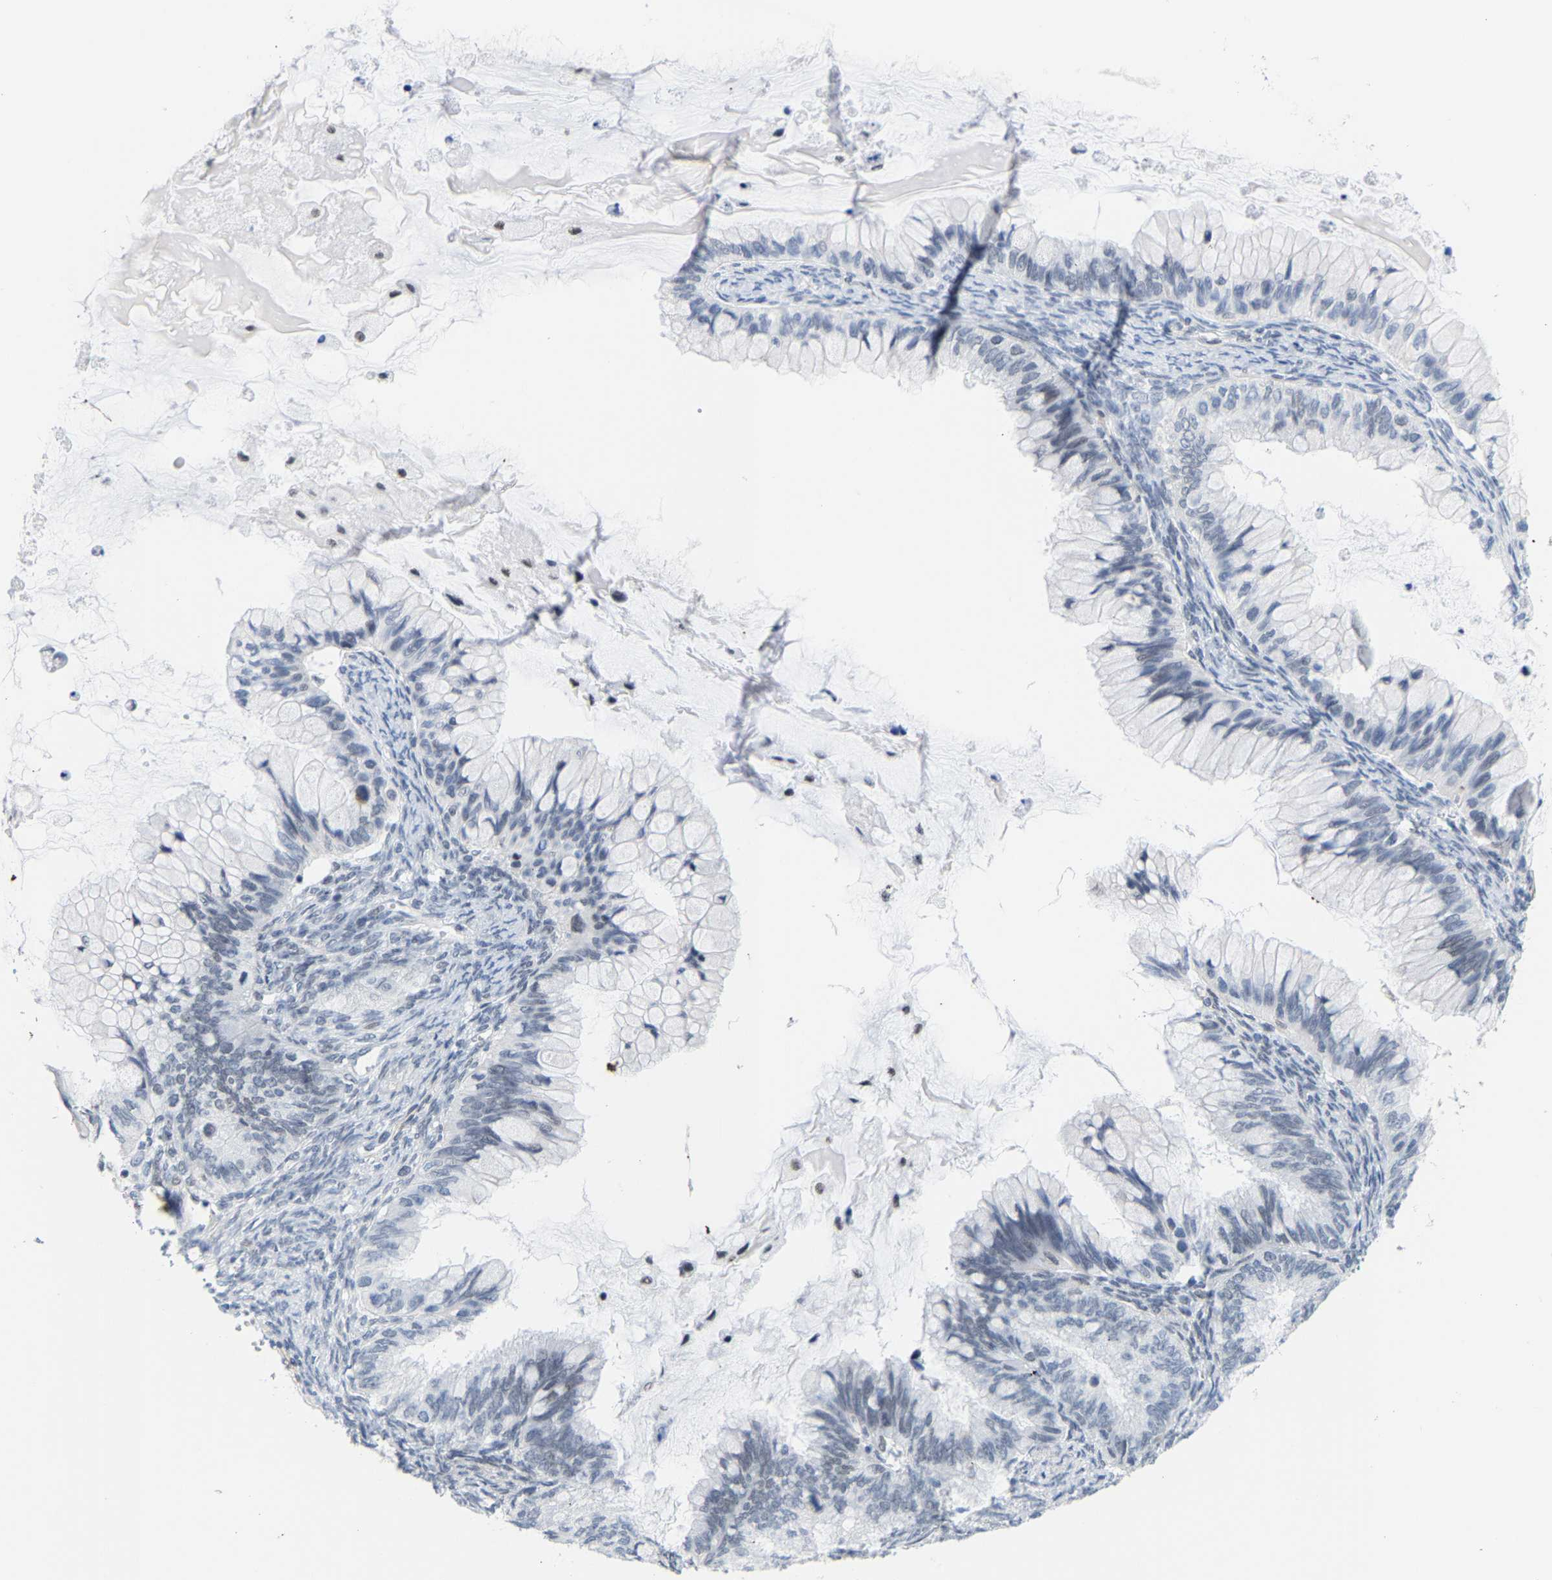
{"staining": {"intensity": "negative", "quantity": "none", "location": "none"}, "tissue": "ovarian cancer", "cell_type": "Tumor cells", "image_type": "cancer", "snomed": [{"axis": "morphology", "description": "Cystadenocarcinoma, mucinous, NOS"}, {"axis": "topography", "description": "Ovary"}], "caption": "The photomicrograph displays no staining of tumor cells in ovarian cancer.", "gene": "FAM180A", "patient": {"sex": "female", "age": 80}}